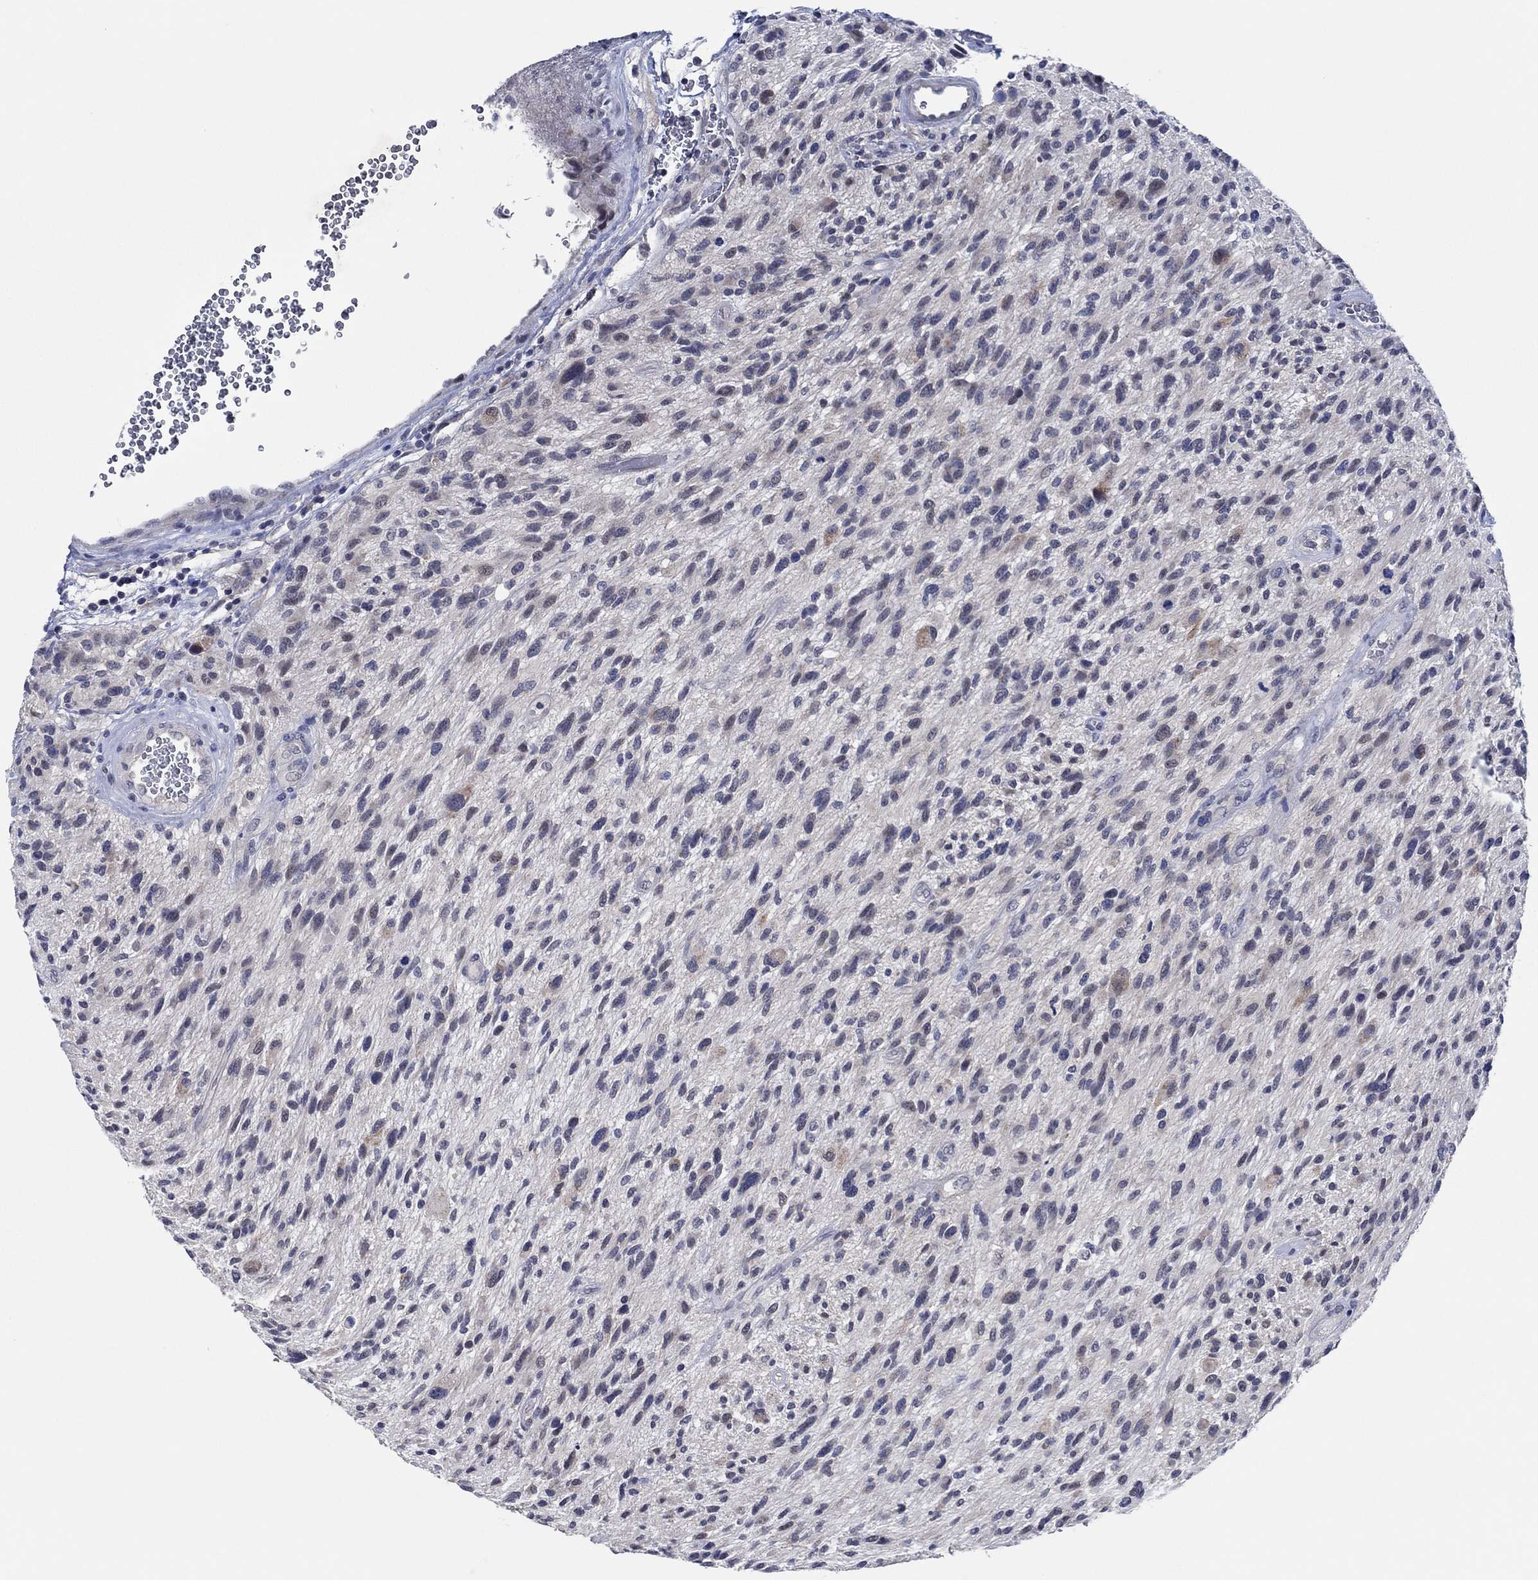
{"staining": {"intensity": "negative", "quantity": "none", "location": "none"}, "tissue": "glioma", "cell_type": "Tumor cells", "image_type": "cancer", "snomed": [{"axis": "morphology", "description": "Glioma, malignant, High grade"}, {"axis": "topography", "description": "Brain"}], "caption": "DAB (3,3'-diaminobenzidine) immunohistochemical staining of glioma exhibits no significant staining in tumor cells. The staining was performed using DAB (3,3'-diaminobenzidine) to visualize the protein expression in brown, while the nuclei were stained in blue with hematoxylin (Magnification: 20x).", "gene": "PRRT3", "patient": {"sex": "male", "age": 47}}